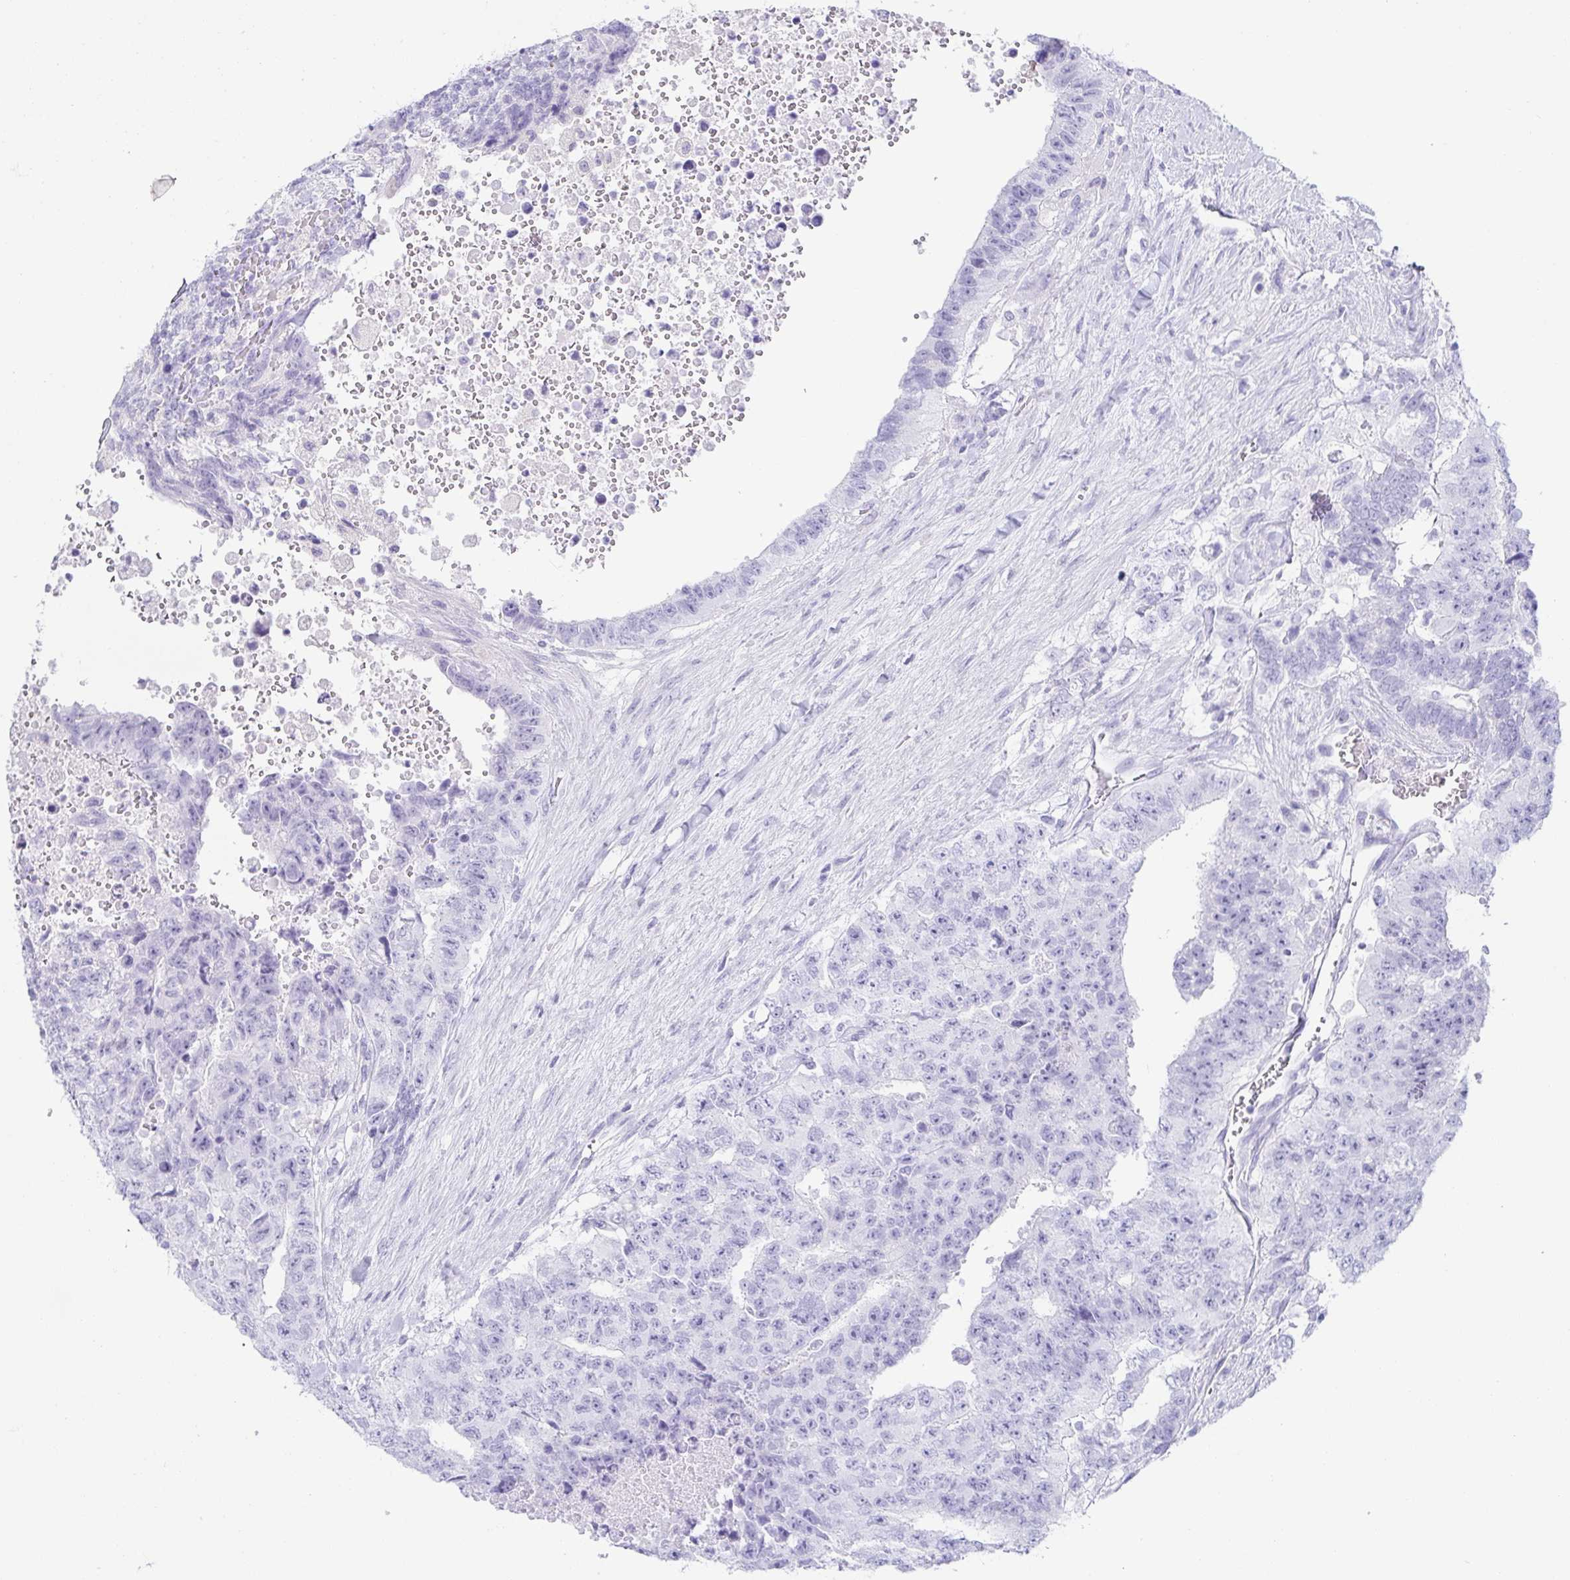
{"staining": {"intensity": "negative", "quantity": "none", "location": "none"}, "tissue": "testis cancer", "cell_type": "Tumor cells", "image_type": "cancer", "snomed": [{"axis": "morphology", "description": "Carcinoma, Embryonal, NOS"}, {"axis": "topography", "description": "Testis"}], "caption": "This is an immunohistochemistry (IHC) micrograph of embryonal carcinoma (testis). There is no staining in tumor cells.", "gene": "ZG16B", "patient": {"sex": "male", "age": 24}}